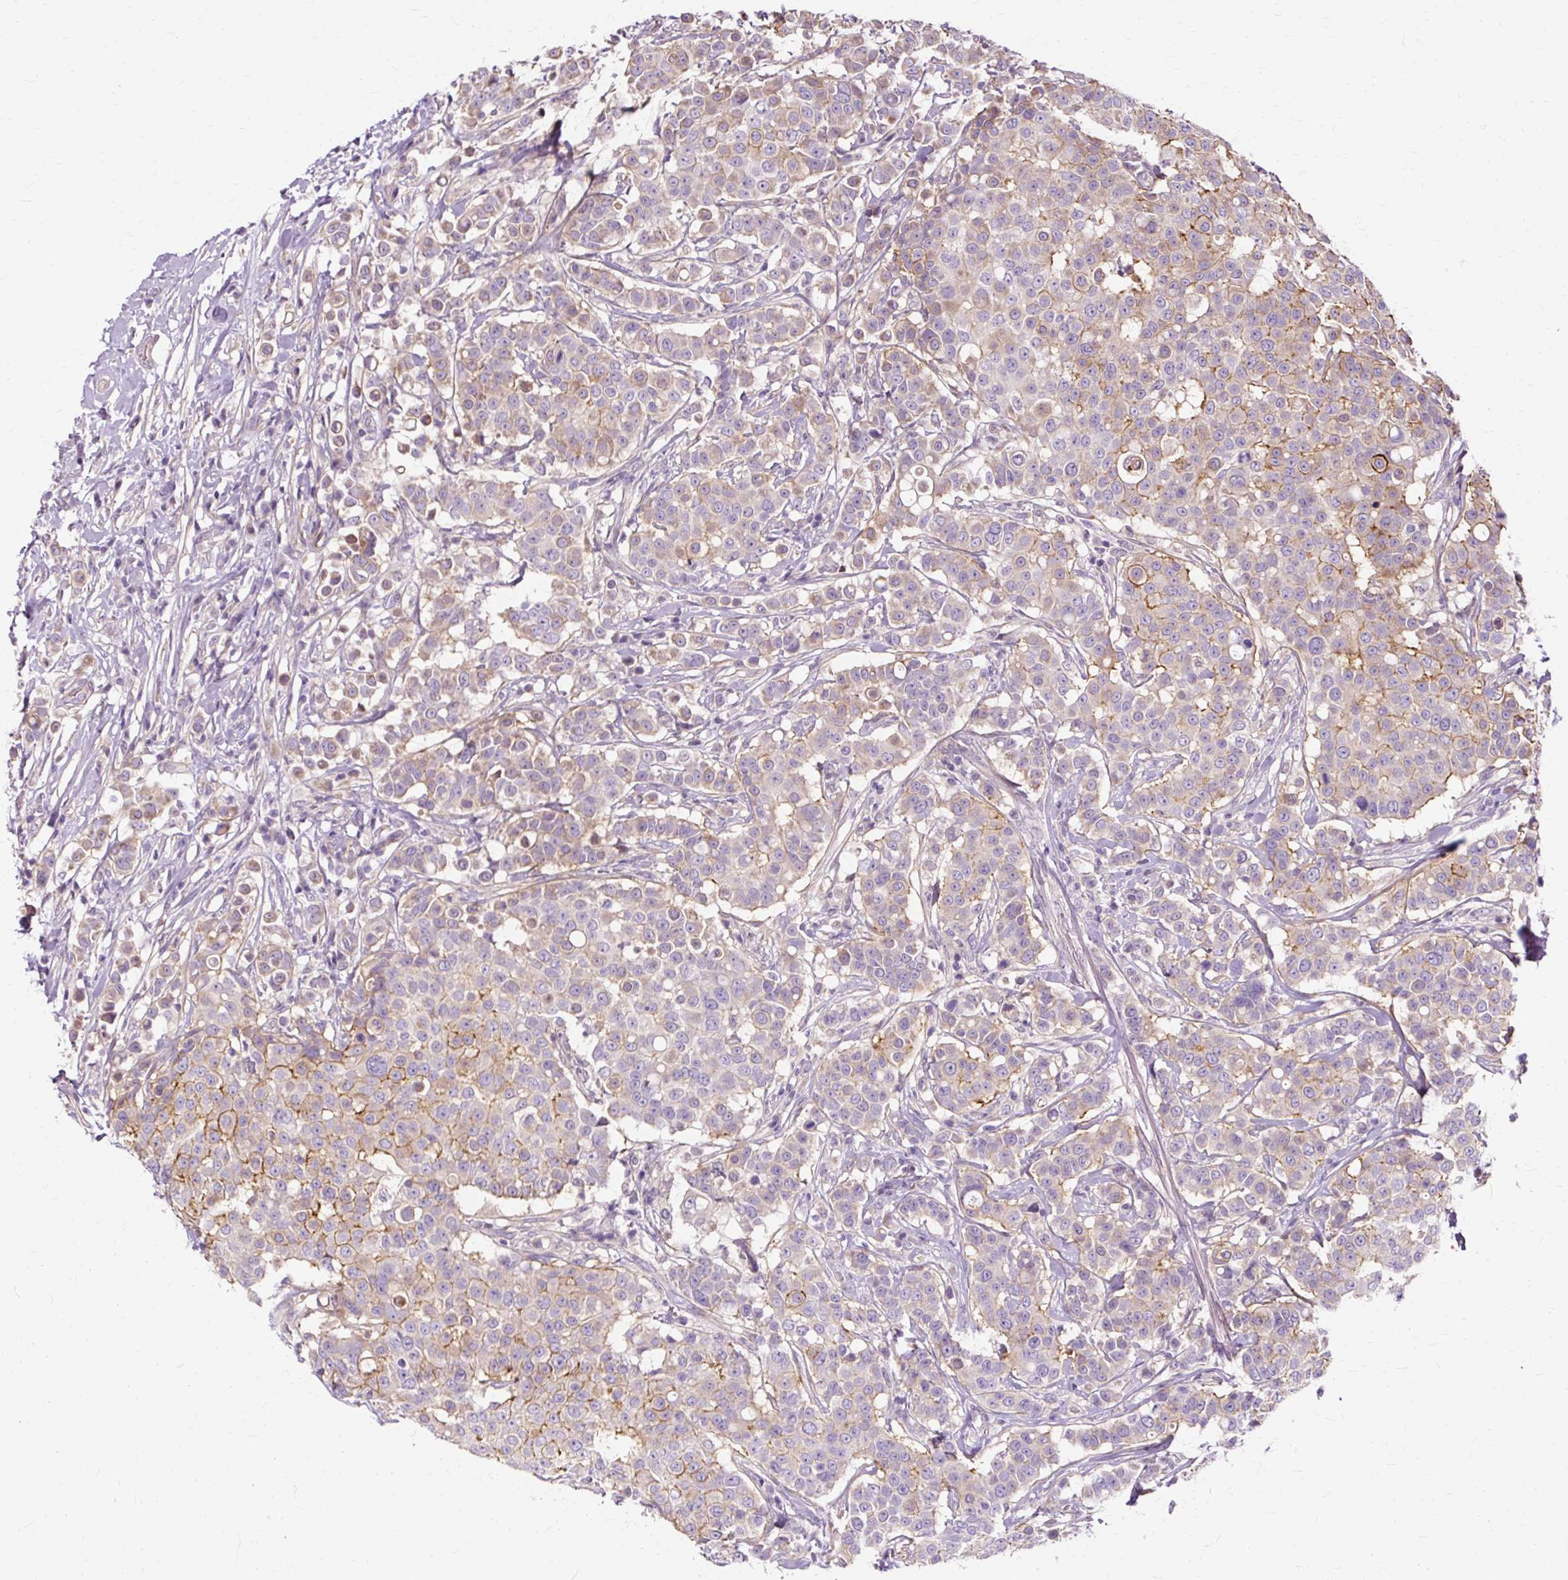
{"staining": {"intensity": "weak", "quantity": "25%-75%", "location": "cytoplasmic/membranous"}, "tissue": "breast cancer", "cell_type": "Tumor cells", "image_type": "cancer", "snomed": [{"axis": "morphology", "description": "Duct carcinoma"}, {"axis": "topography", "description": "Breast"}], "caption": "IHC micrograph of human breast cancer (intraductal carcinoma) stained for a protein (brown), which reveals low levels of weak cytoplasmic/membranous positivity in approximately 25%-75% of tumor cells.", "gene": "TSPAN8", "patient": {"sex": "female", "age": 27}}